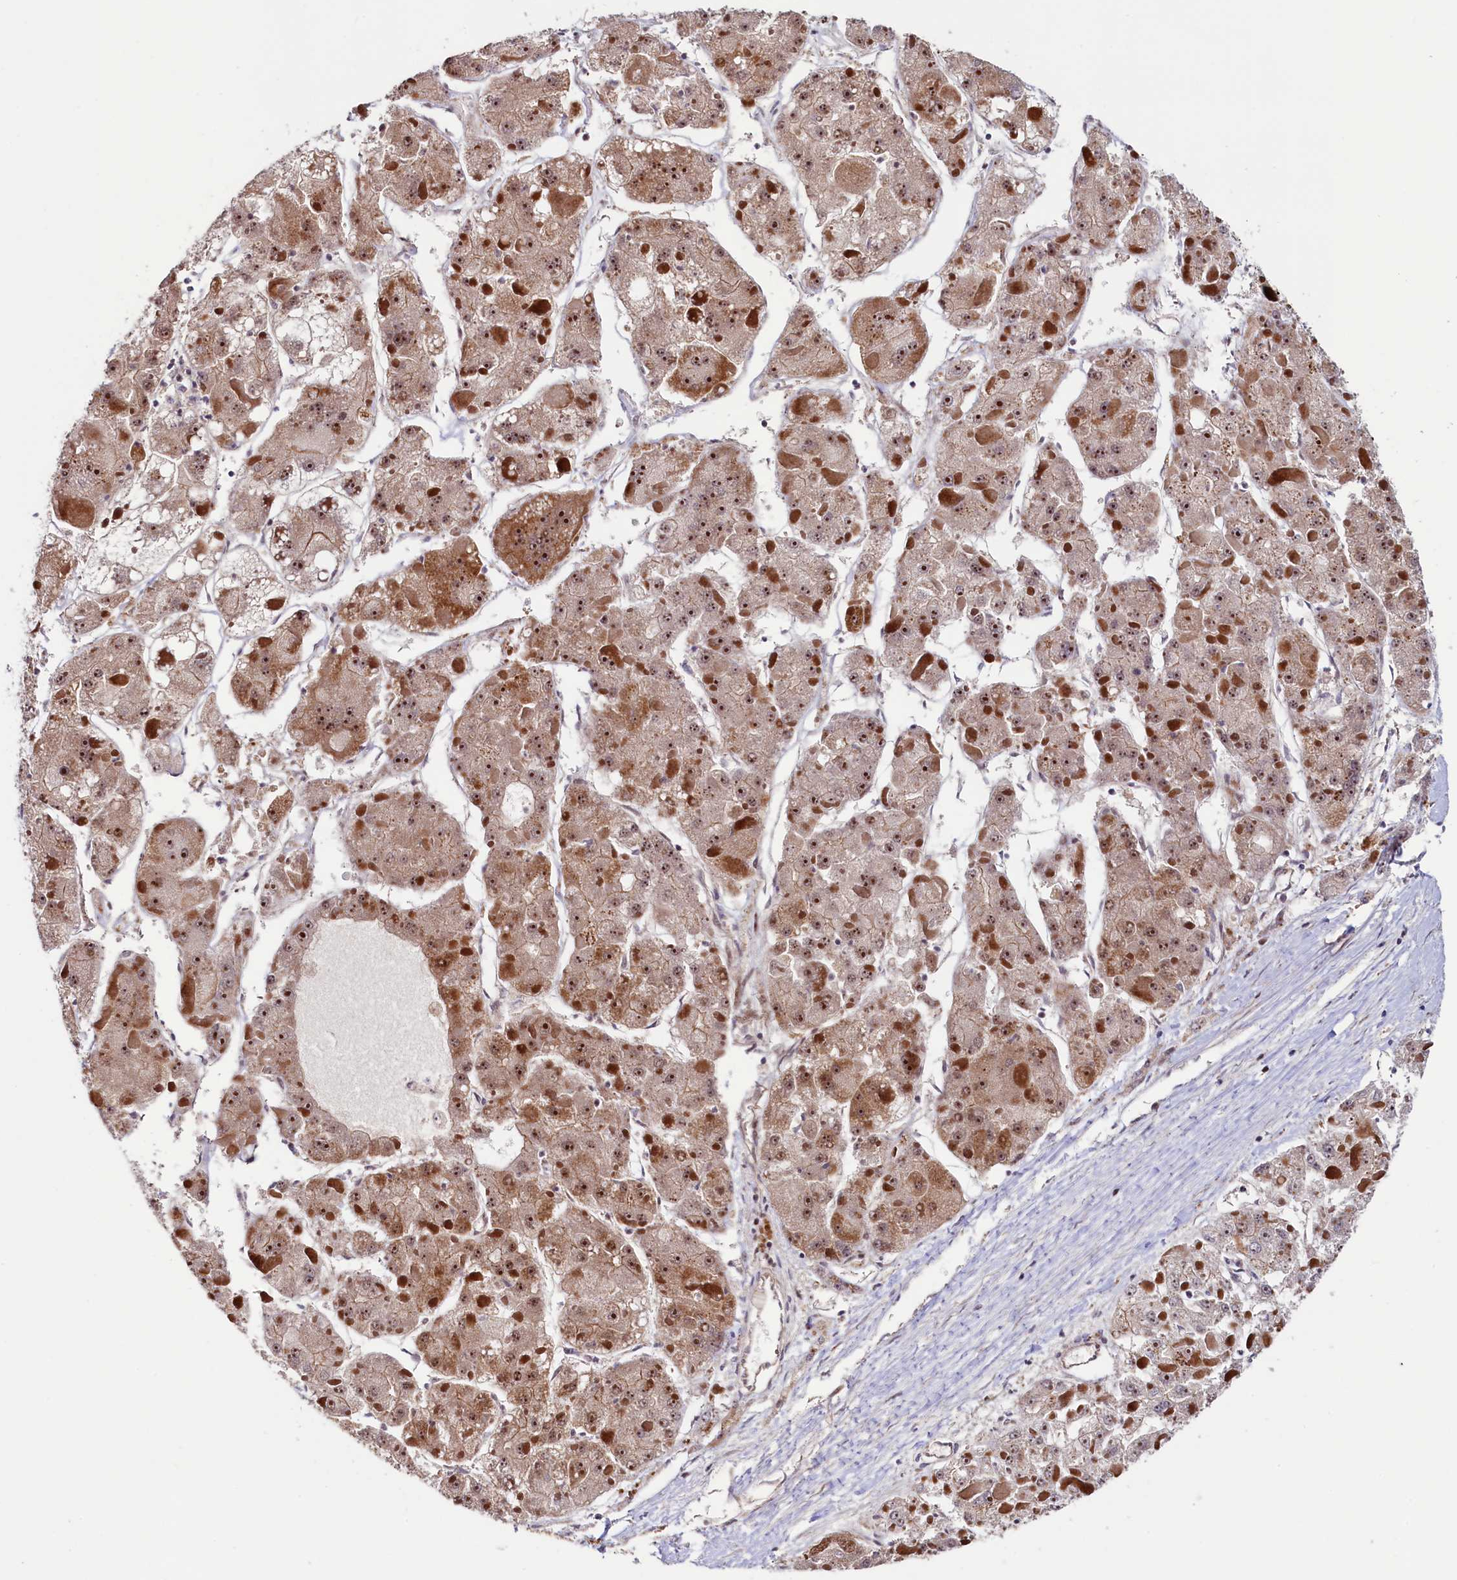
{"staining": {"intensity": "moderate", "quantity": ">75%", "location": "nuclear"}, "tissue": "liver cancer", "cell_type": "Tumor cells", "image_type": "cancer", "snomed": [{"axis": "morphology", "description": "Carcinoma, Hepatocellular, NOS"}, {"axis": "topography", "description": "Liver"}], "caption": "The immunohistochemical stain labels moderate nuclear positivity in tumor cells of liver hepatocellular carcinoma tissue.", "gene": "LEO1", "patient": {"sex": "female", "age": 73}}